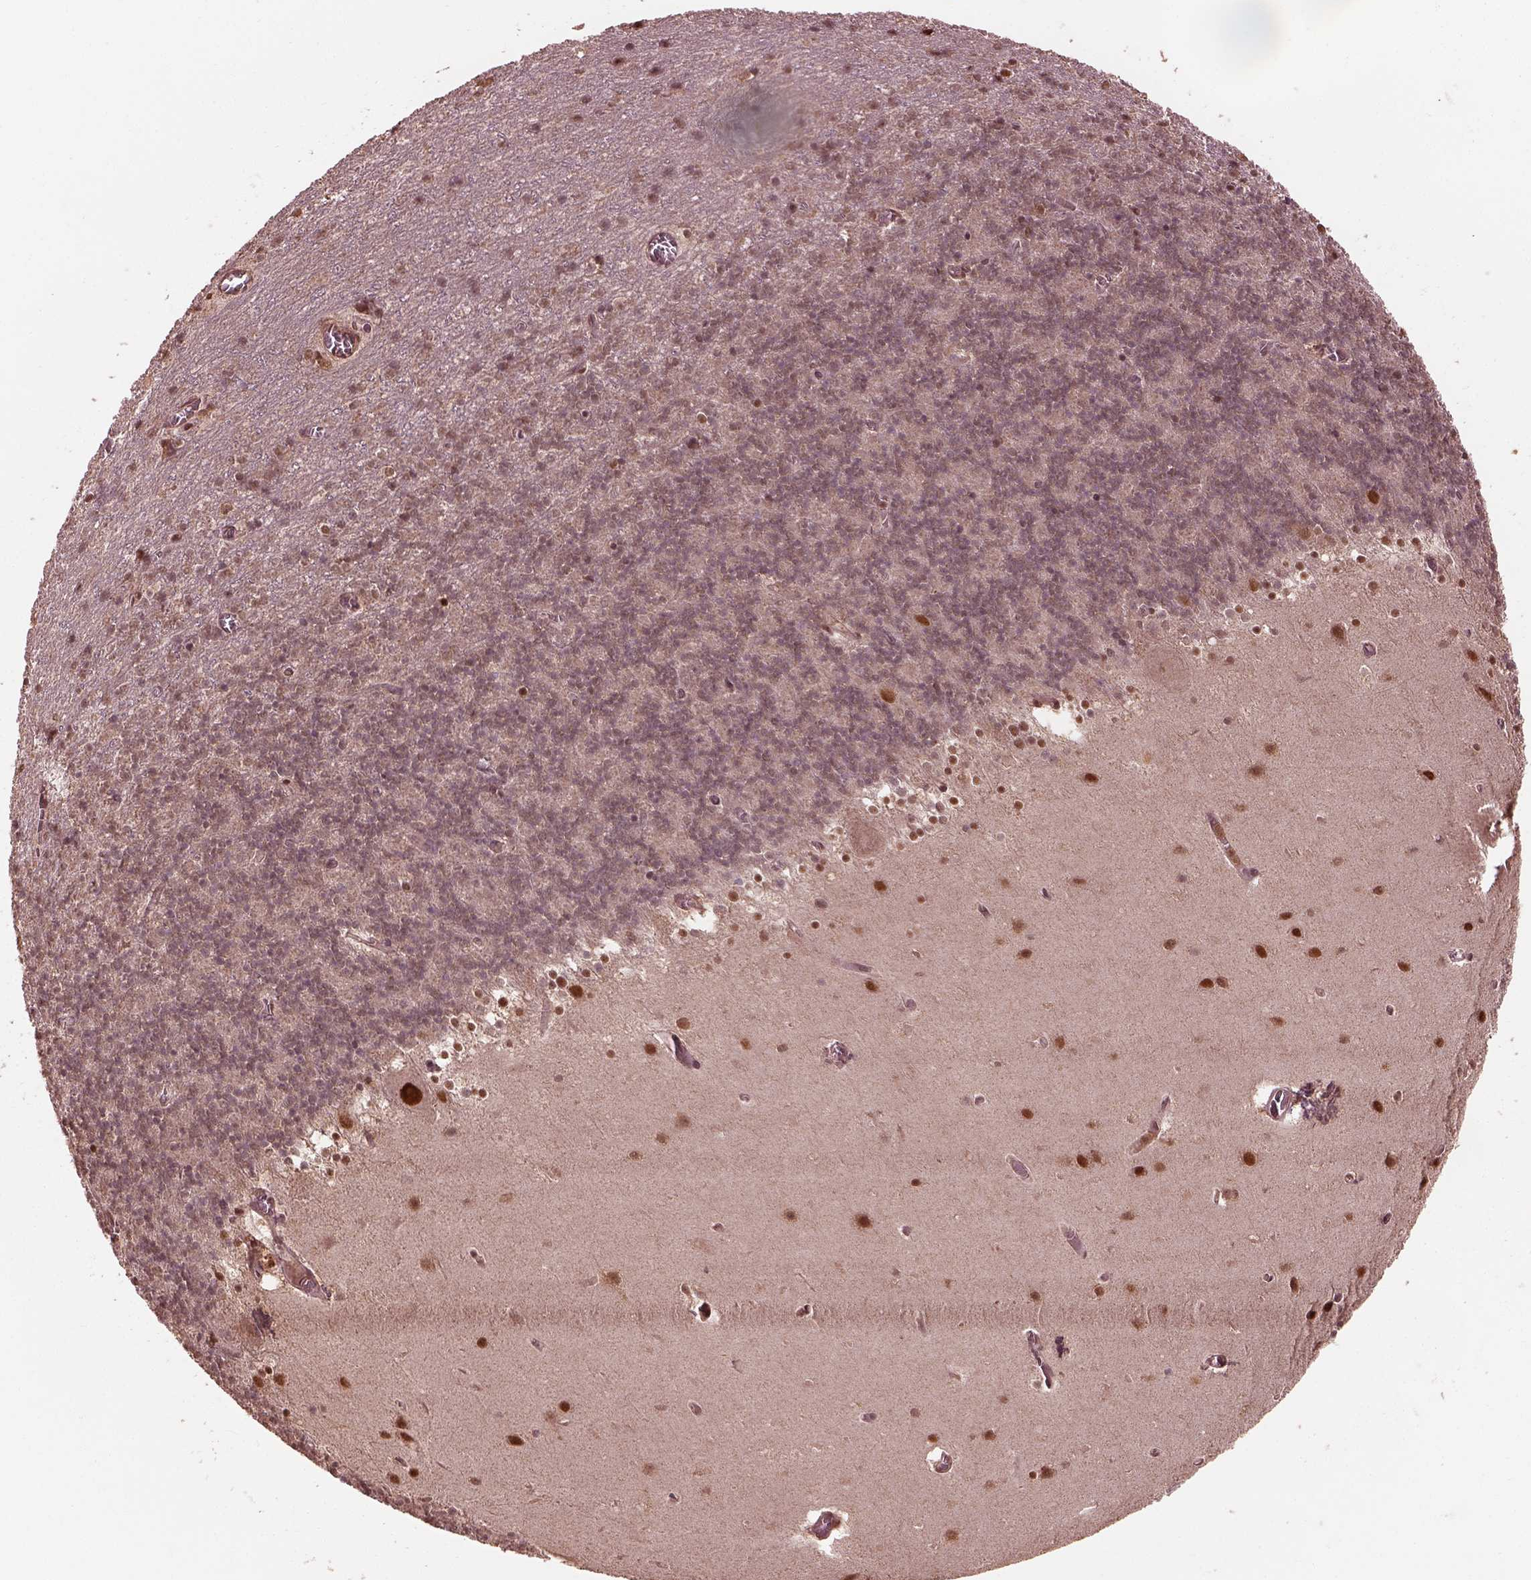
{"staining": {"intensity": "negative", "quantity": "none", "location": "none"}, "tissue": "cerebellum", "cell_type": "Cells in granular layer", "image_type": "normal", "snomed": [{"axis": "morphology", "description": "Normal tissue, NOS"}, {"axis": "topography", "description": "Cerebellum"}], "caption": "Cerebellum was stained to show a protein in brown. There is no significant staining in cells in granular layer. (IHC, brightfield microscopy, high magnification).", "gene": "PSMC5", "patient": {"sex": "male", "age": 70}}